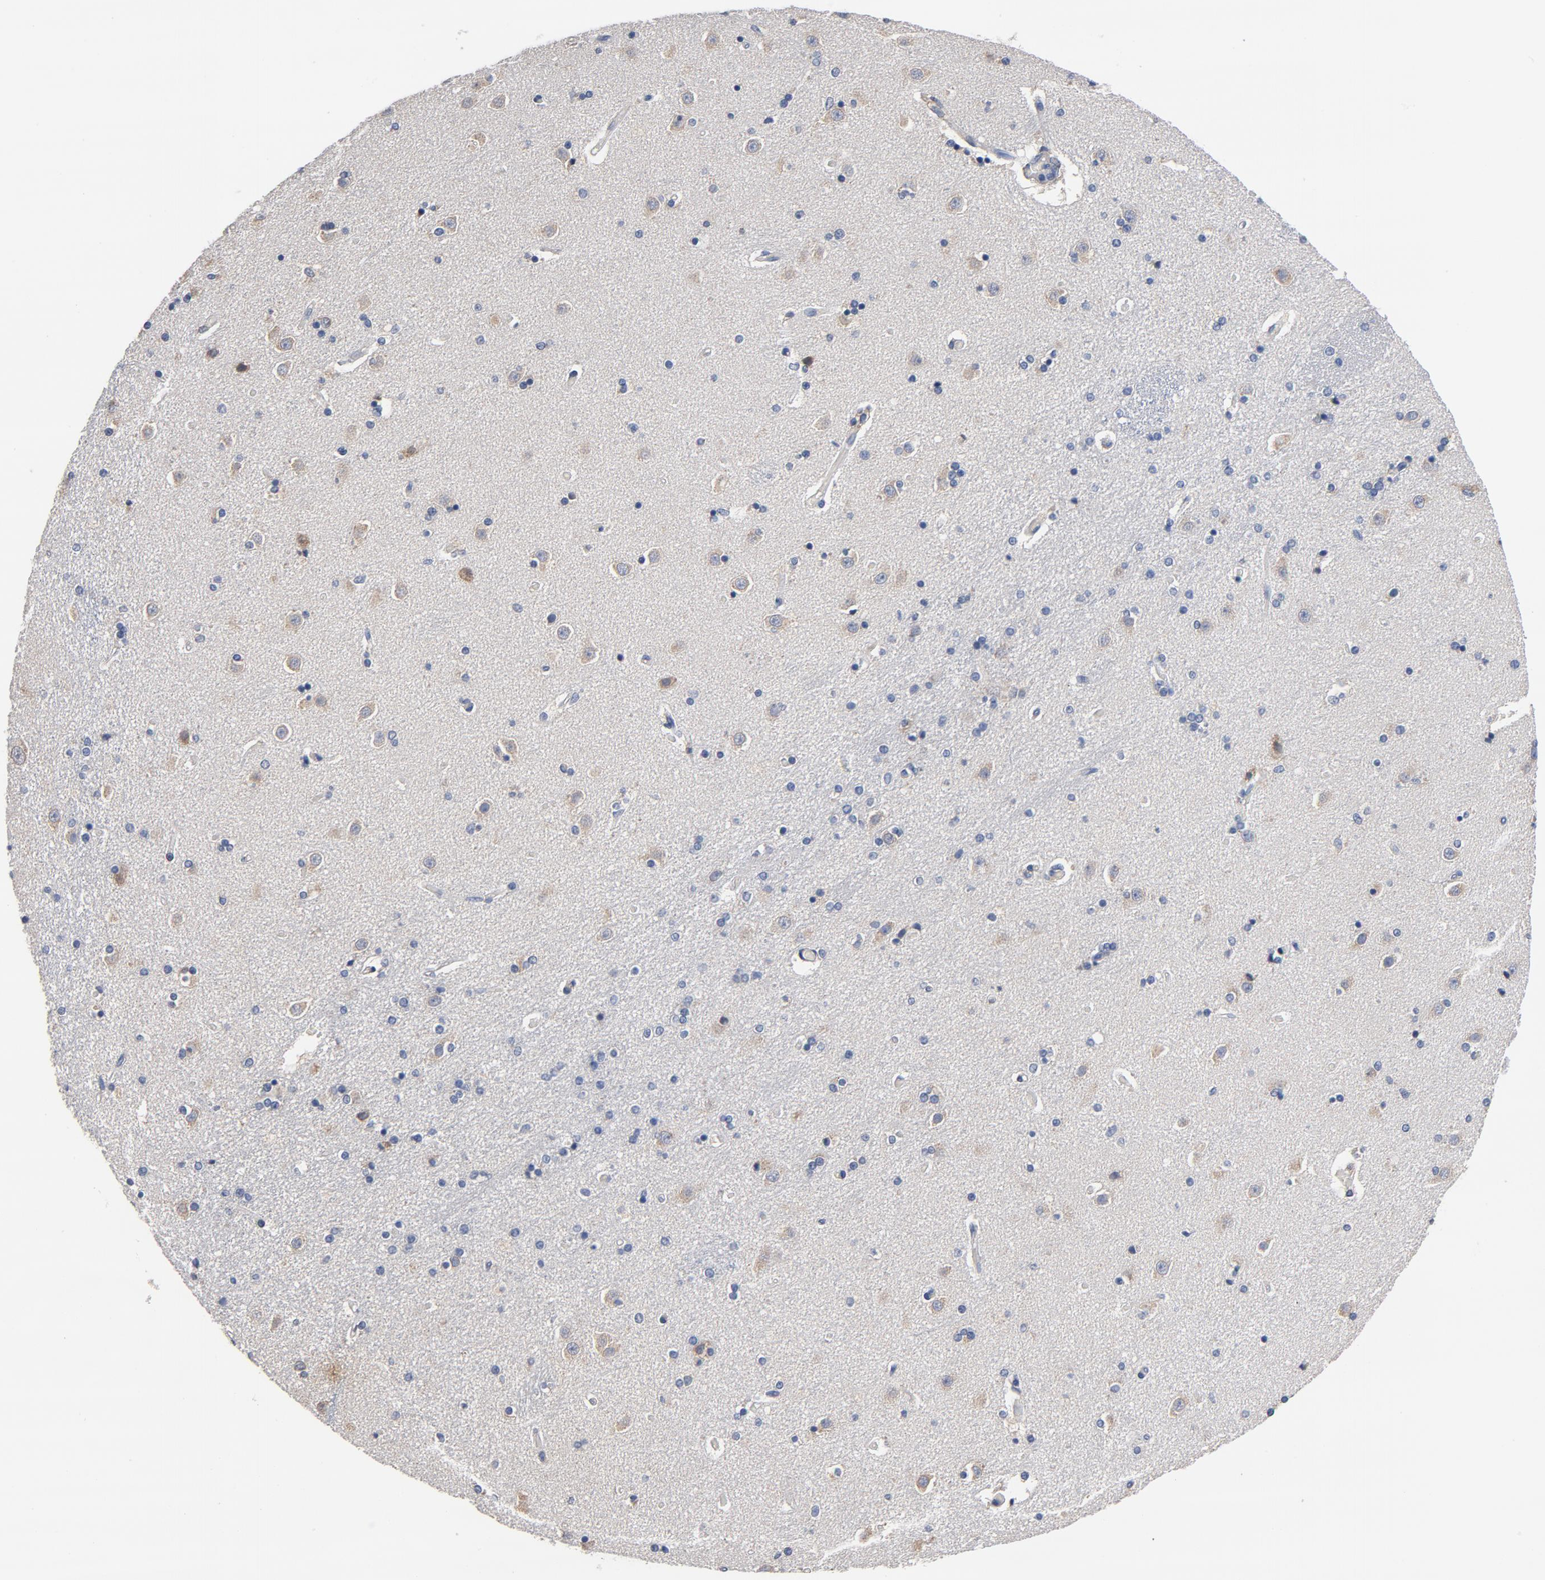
{"staining": {"intensity": "negative", "quantity": "none", "location": "none"}, "tissue": "caudate", "cell_type": "Glial cells", "image_type": "normal", "snomed": [{"axis": "morphology", "description": "Normal tissue, NOS"}, {"axis": "topography", "description": "Lateral ventricle wall"}], "caption": "Photomicrograph shows no protein staining in glial cells of unremarkable caudate.", "gene": "TLR4", "patient": {"sex": "female", "age": 54}}